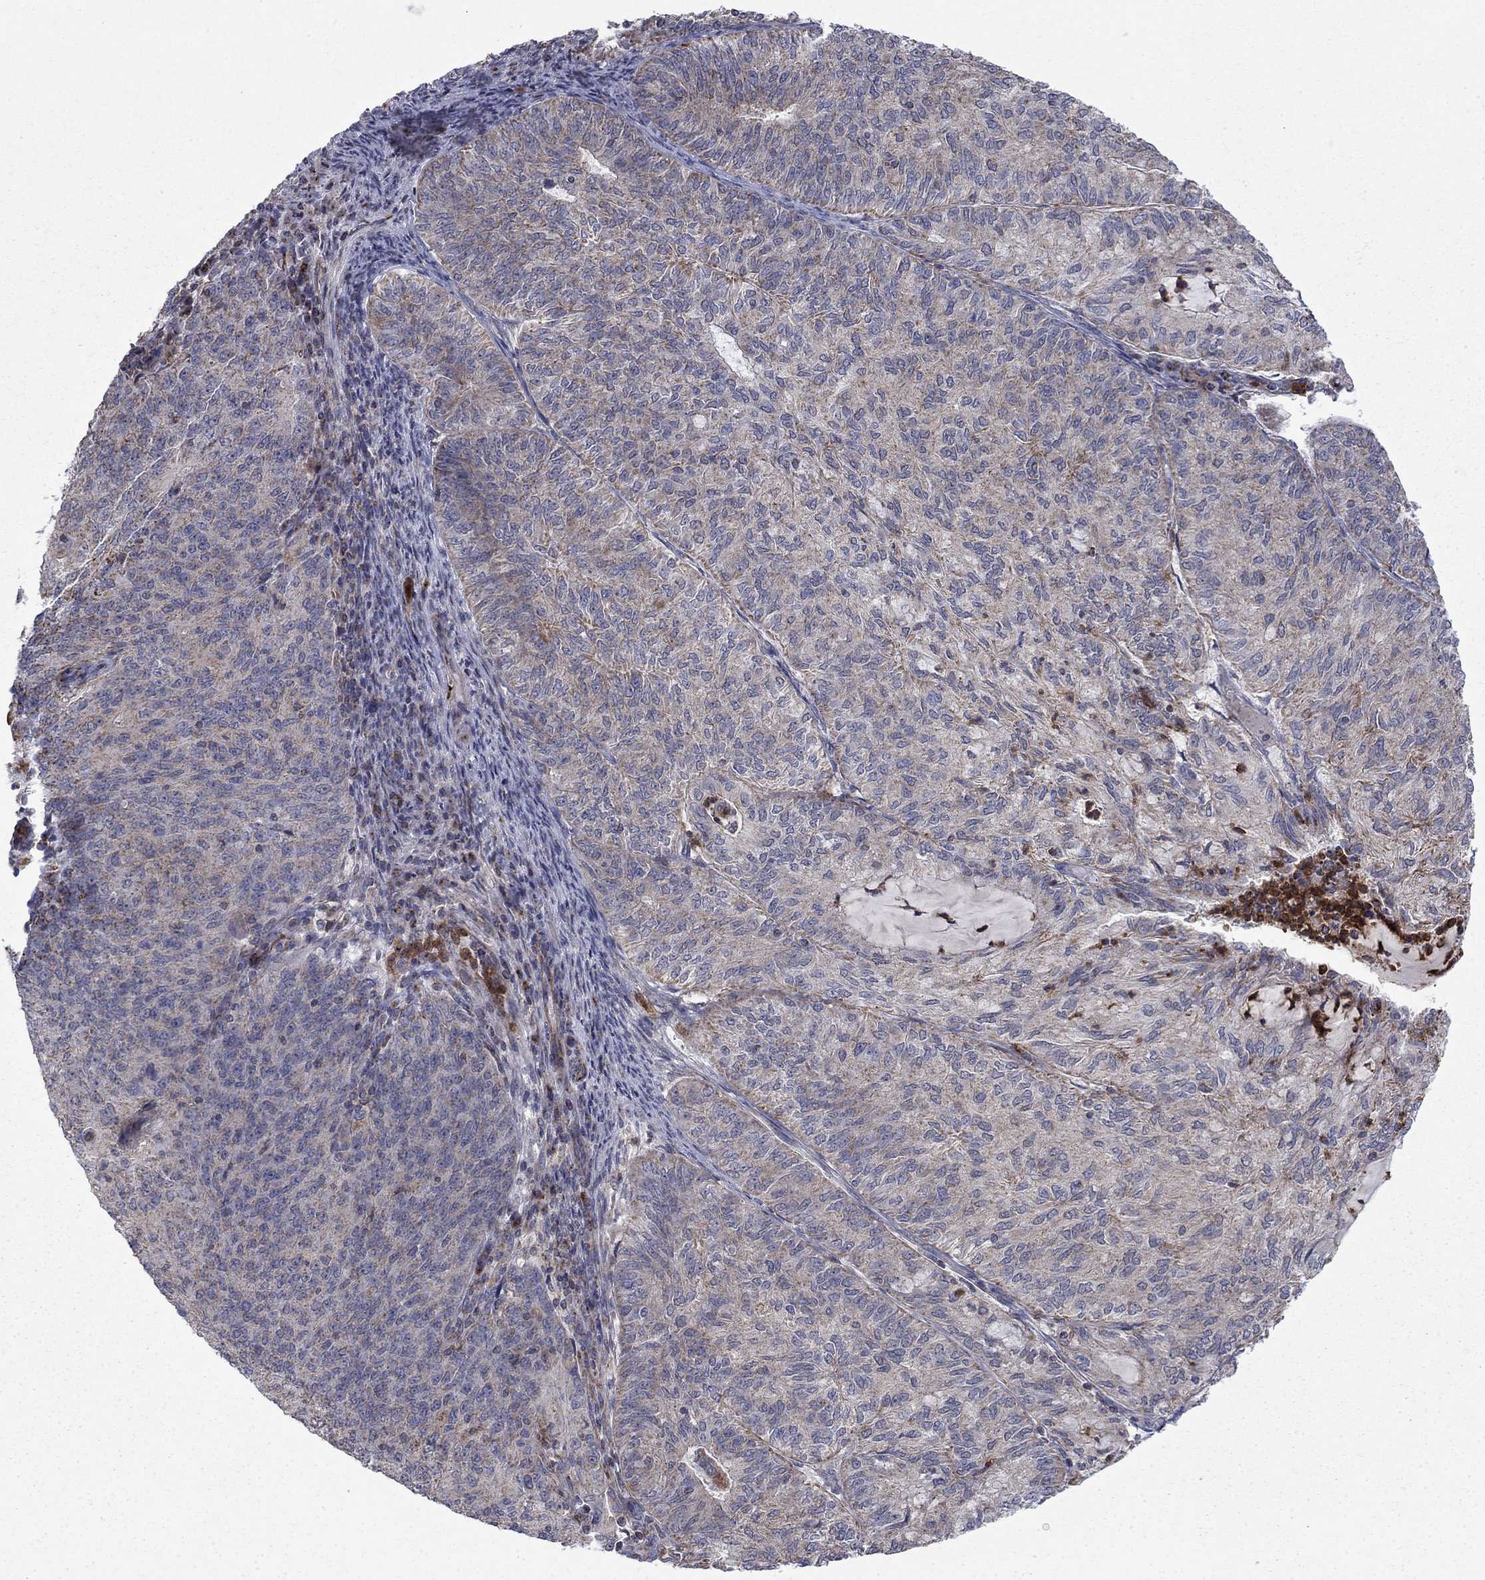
{"staining": {"intensity": "moderate", "quantity": "<25%", "location": "cytoplasmic/membranous"}, "tissue": "endometrial cancer", "cell_type": "Tumor cells", "image_type": "cancer", "snomed": [{"axis": "morphology", "description": "Adenocarcinoma, NOS"}, {"axis": "topography", "description": "Endometrium"}], "caption": "Immunohistochemistry (IHC) (DAB) staining of human endometrial cancer shows moderate cytoplasmic/membranous protein expression in approximately <25% of tumor cells.", "gene": "DOP1B", "patient": {"sex": "female", "age": 82}}